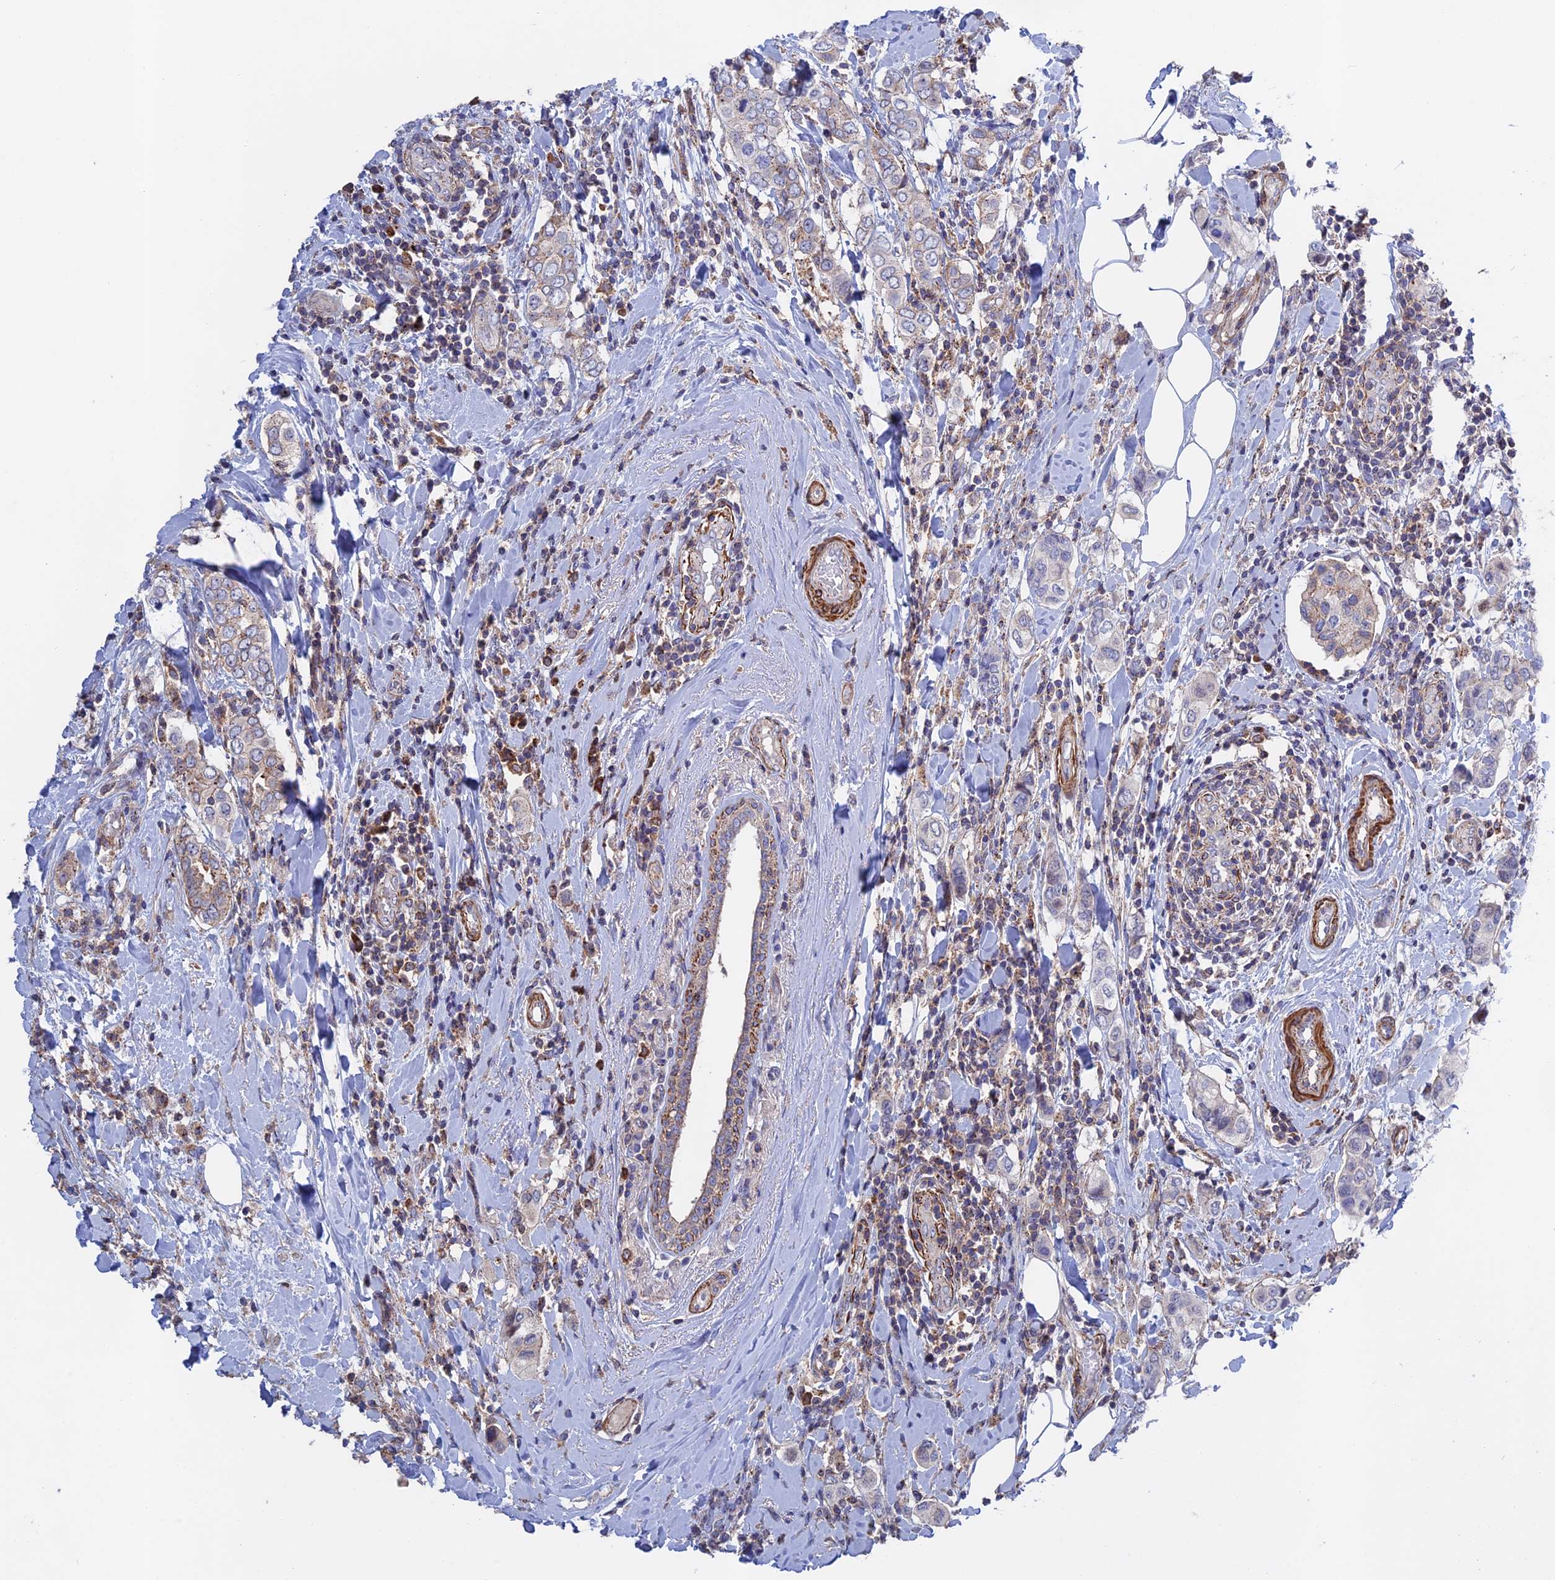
{"staining": {"intensity": "negative", "quantity": "none", "location": "none"}, "tissue": "breast cancer", "cell_type": "Tumor cells", "image_type": "cancer", "snomed": [{"axis": "morphology", "description": "Lobular carcinoma"}, {"axis": "topography", "description": "Breast"}], "caption": "Immunohistochemistry histopathology image of breast cancer (lobular carcinoma) stained for a protein (brown), which demonstrates no staining in tumor cells.", "gene": "LYPD5", "patient": {"sex": "female", "age": 51}}